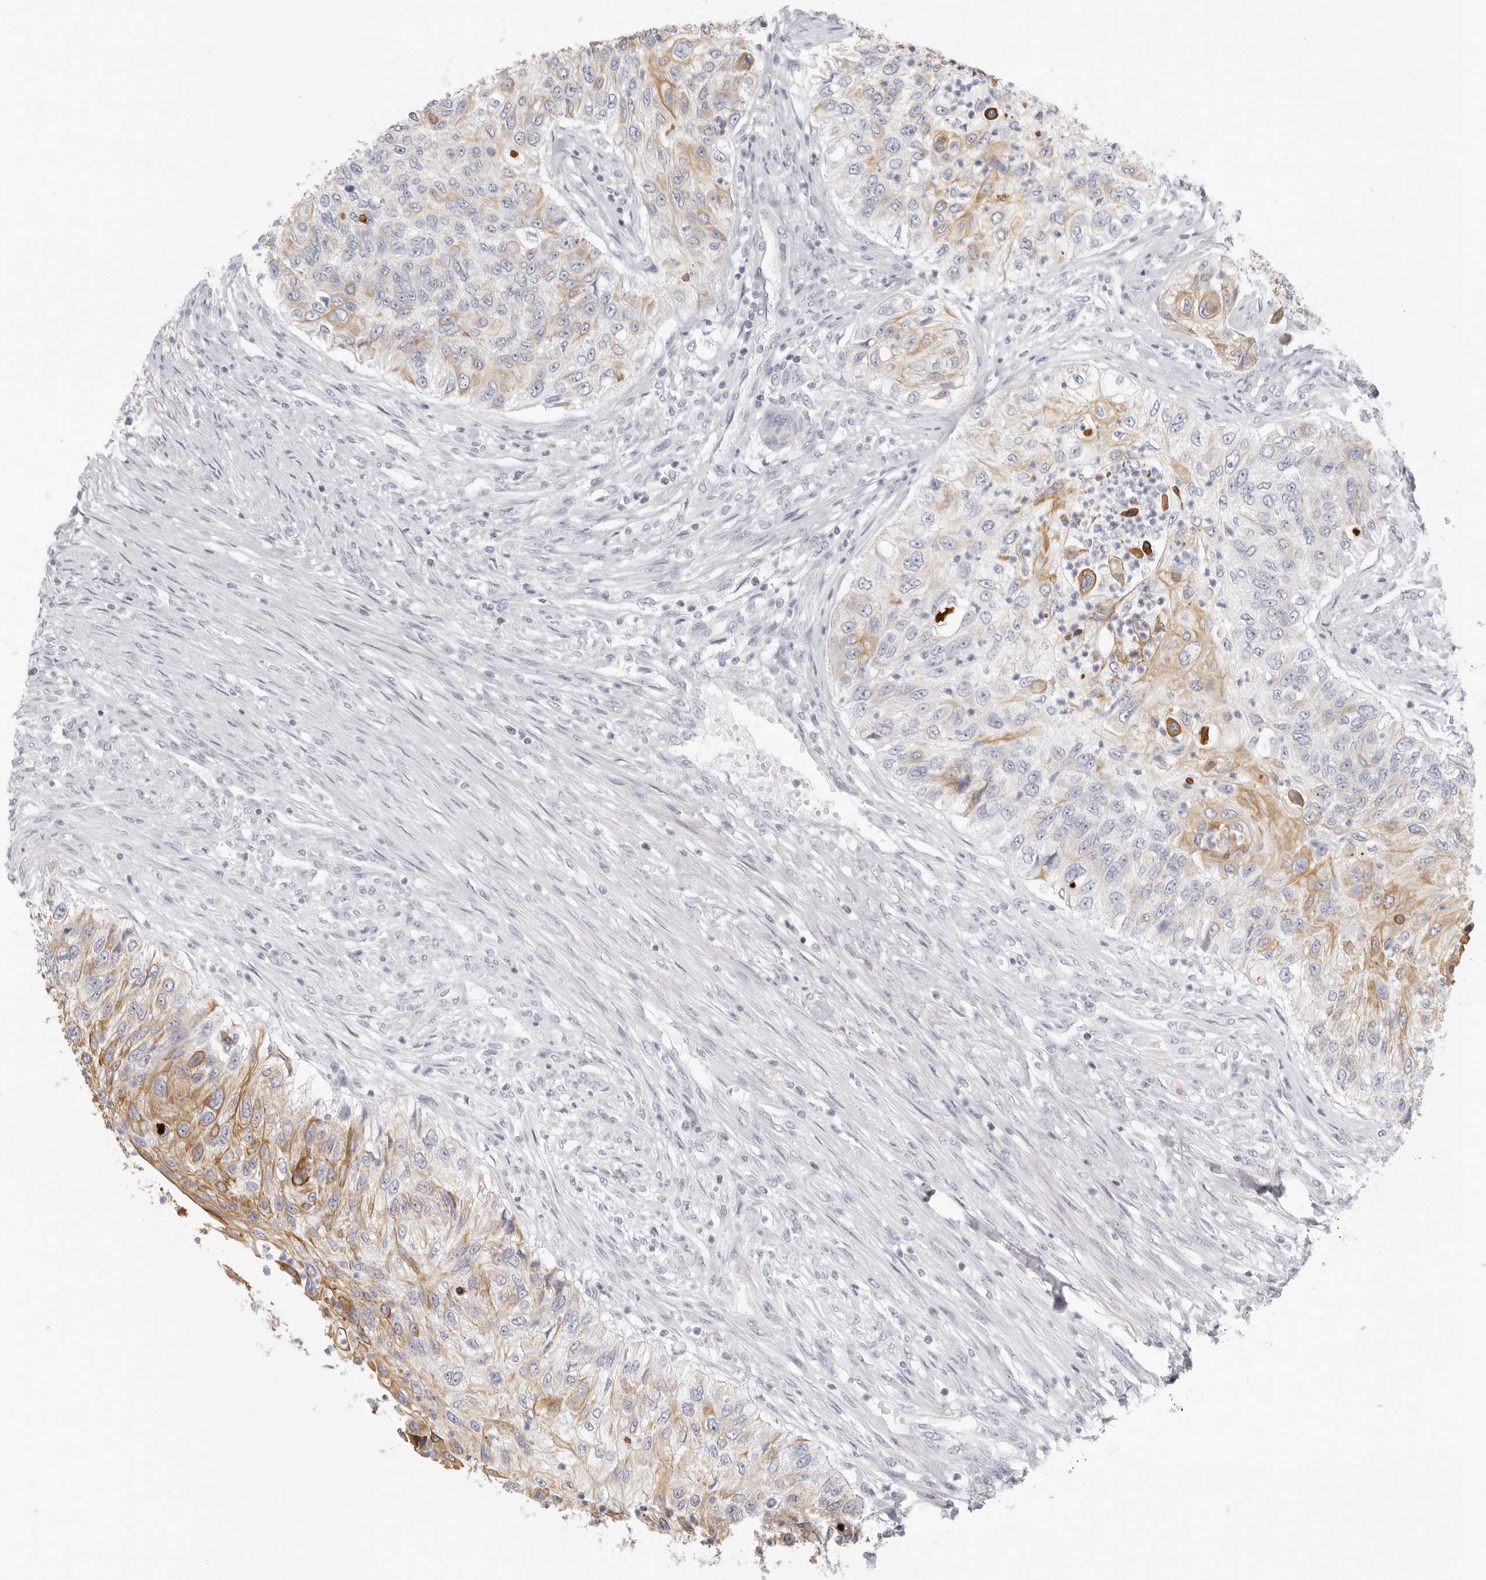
{"staining": {"intensity": "moderate", "quantity": "25%-75%", "location": "cytoplasmic/membranous"}, "tissue": "urothelial cancer", "cell_type": "Tumor cells", "image_type": "cancer", "snomed": [{"axis": "morphology", "description": "Urothelial carcinoma, High grade"}, {"axis": "topography", "description": "Urinary bladder"}], "caption": "The micrograph shows staining of urothelial carcinoma (high-grade), revealing moderate cytoplasmic/membranous protein positivity (brown color) within tumor cells.", "gene": "RXFP1", "patient": {"sex": "female", "age": 60}}